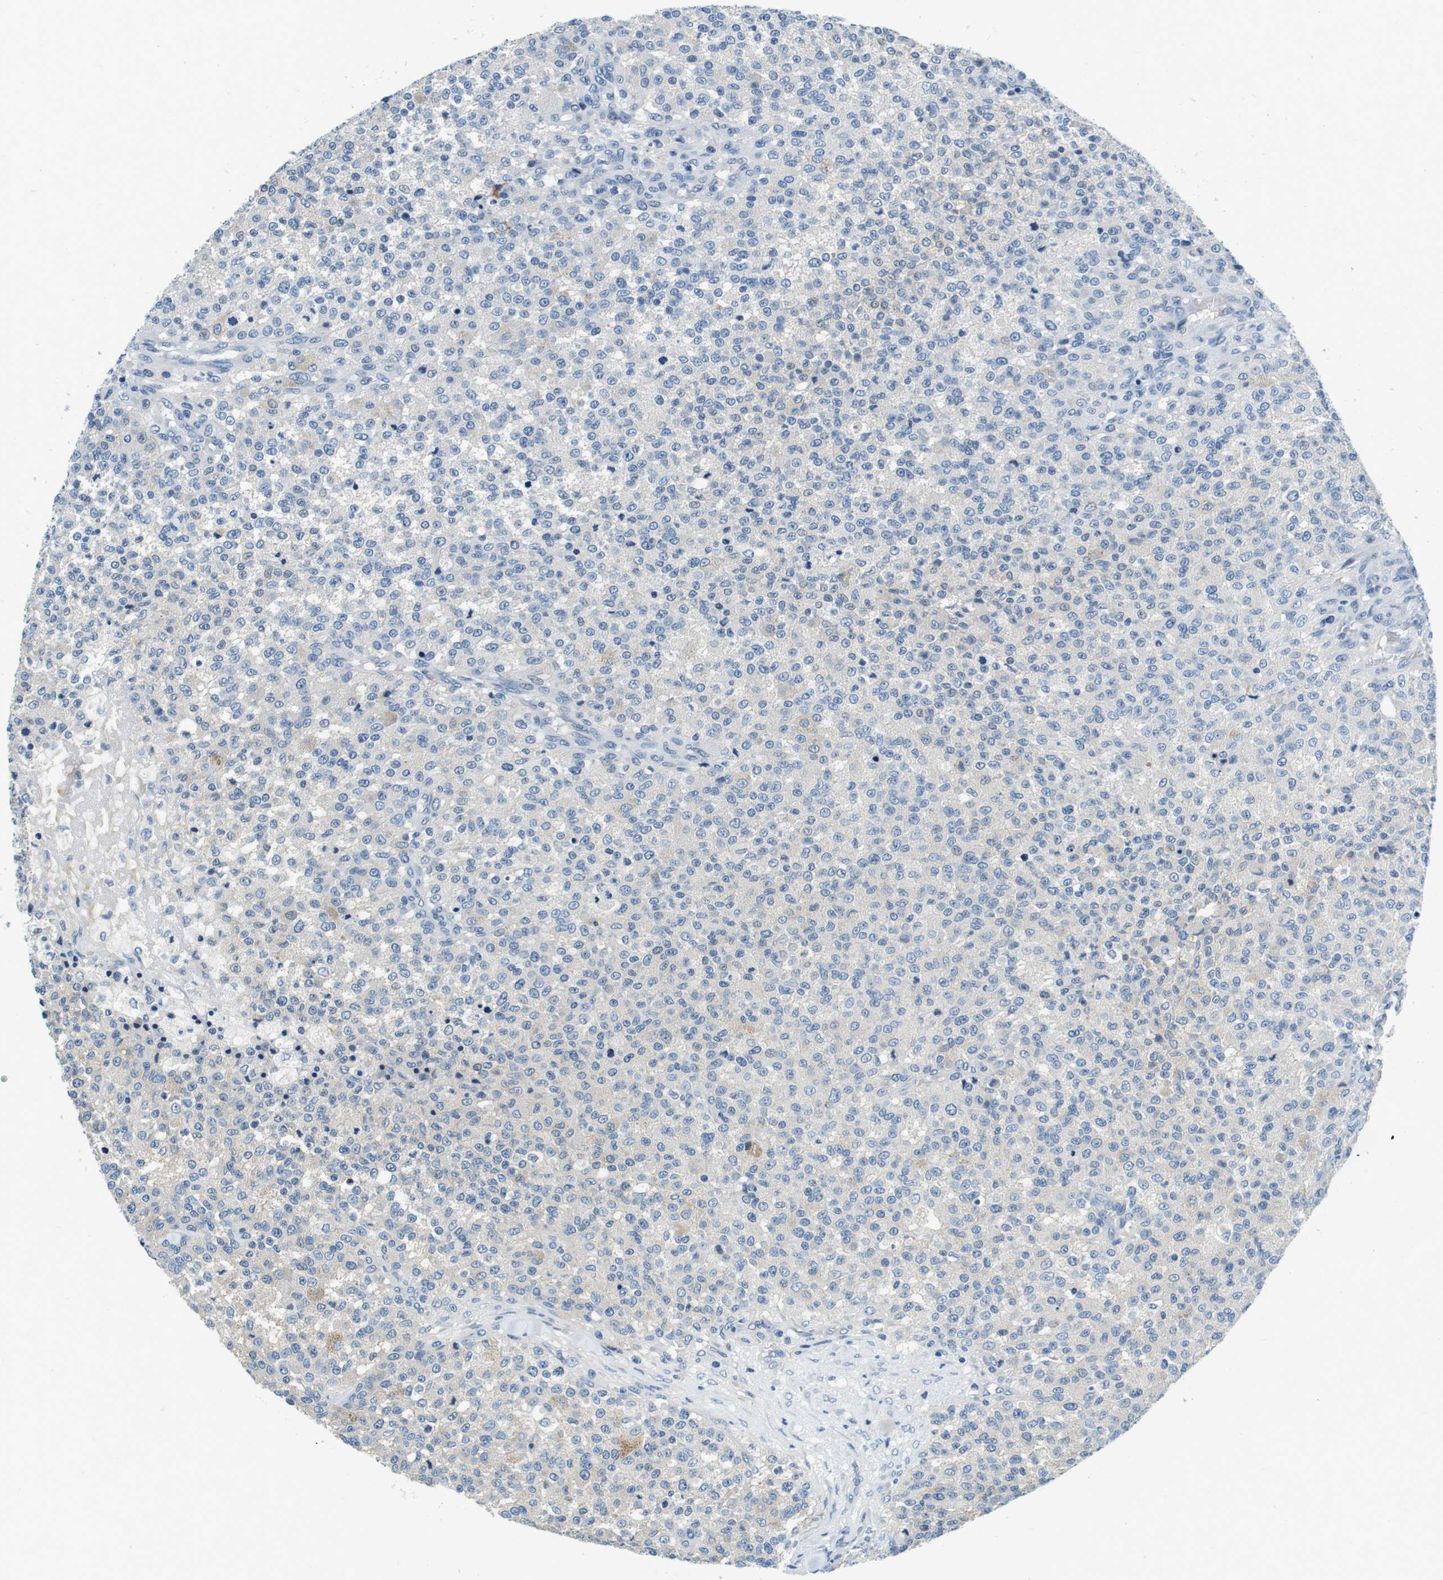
{"staining": {"intensity": "negative", "quantity": "none", "location": "none"}, "tissue": "testis cancer", "cell_type": "Tumor cells", "image_type": "cancer", "snomed": [{"axis": "morphology", "description": "Seminoma, NOS"}, {"axis": "topography", "description": "Testis"}], "caption": "DAB (3,3'-diaminobenzidine) immunohistochemical staining of testis cancer shows no significant positivity in tumor cells. (DAB (3,3'-diaminobenzidine) immunohistochemistry (IHC), high magnification).", "gene": "KCNJ5", "patient": {"sex": "male", "age": 59}}